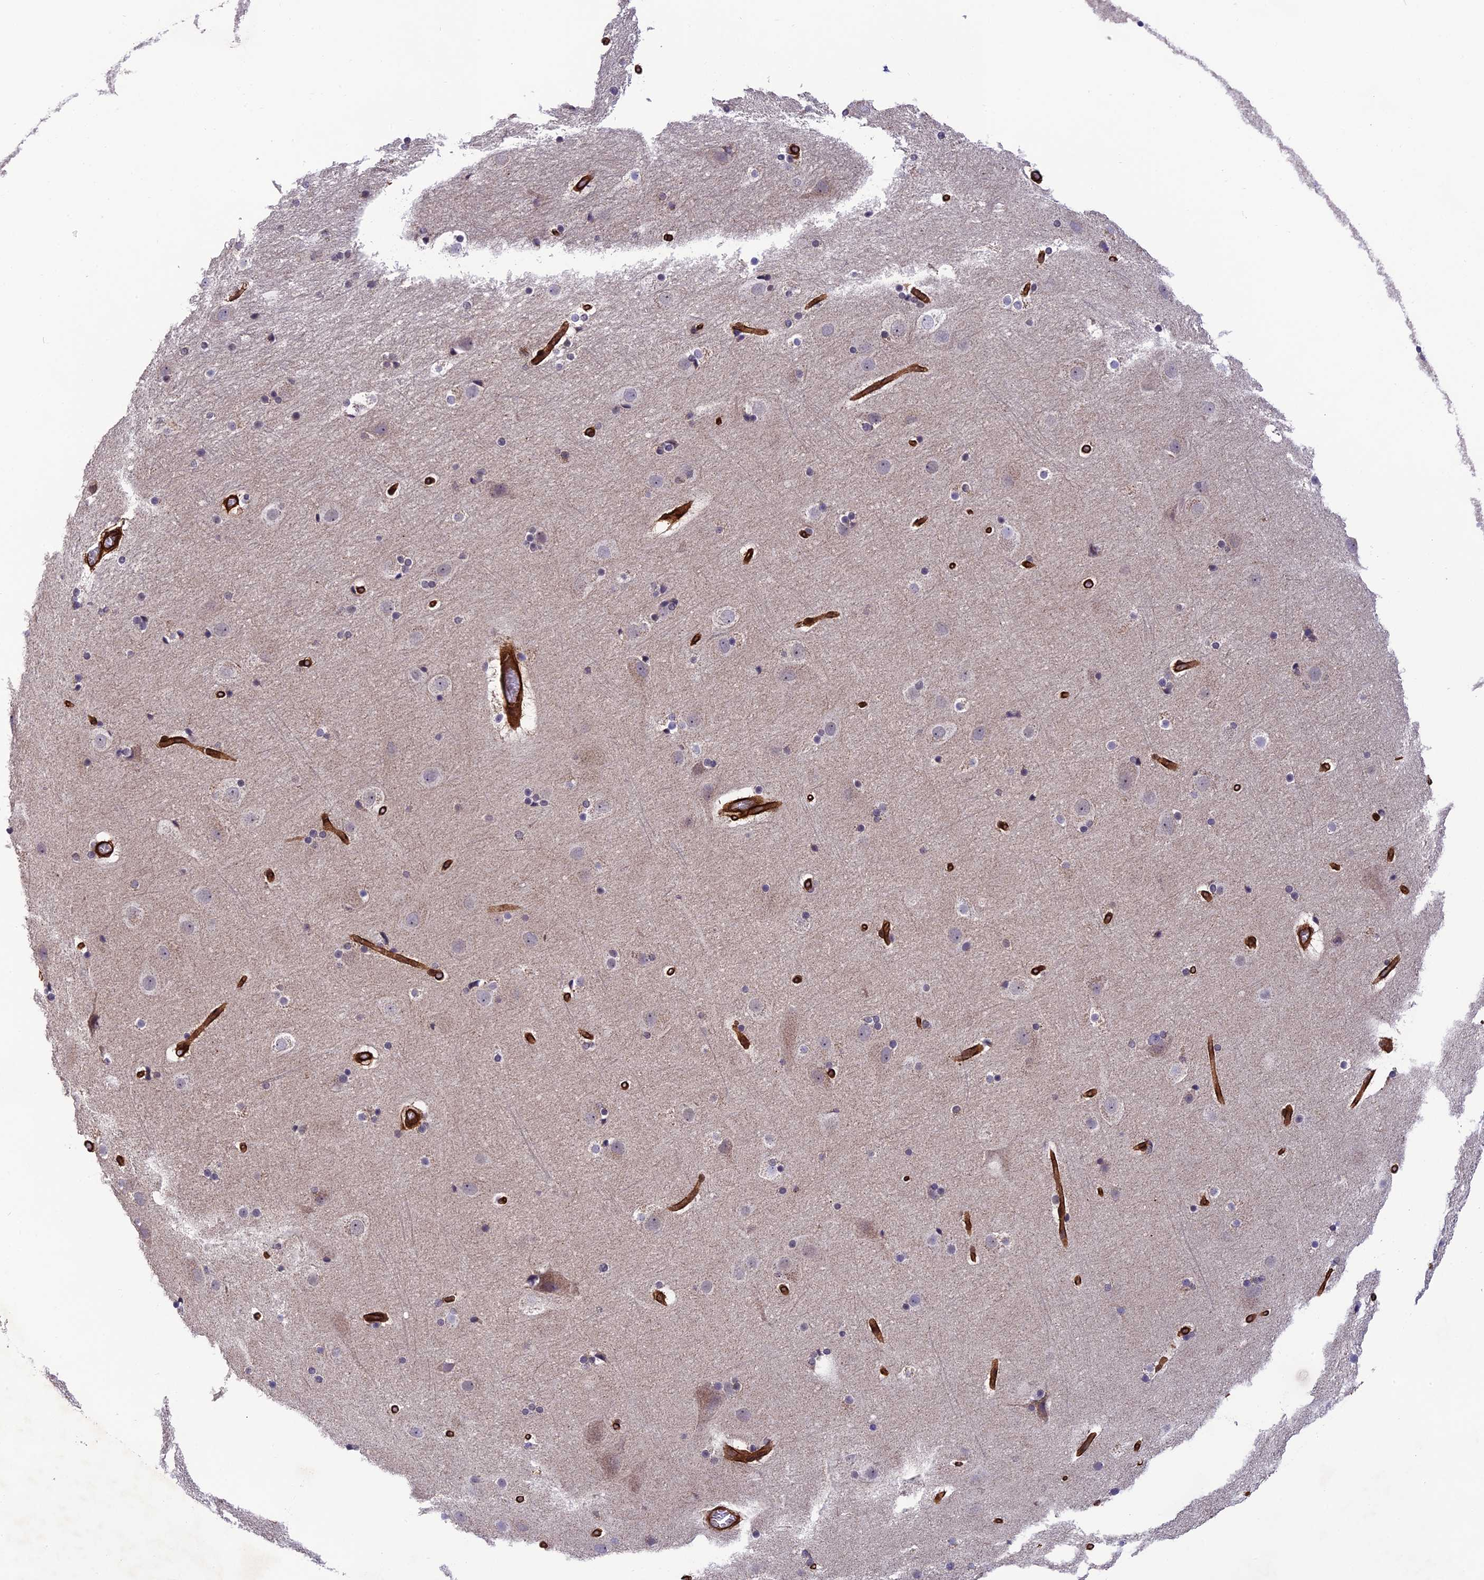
{"staining": {"intensity": "strong", "quantity": ">75%", "location": "cytoplasmic/membranous"}, "tissue": "cerebral cortex", "cell_type": "Endothelial cells", "image_type": "normal", "snomed": [{"axis": "morphology", "description": "Normal tissue, NOS"}, {"axis": "topography", "description": "Cerebral cortex"}], "caption": "Human cerebral cortex stained with a protein marker displays strong staining in endothelial cells.", "gene": "TNS1", "patient": {"sex": "male", "age": 57}}